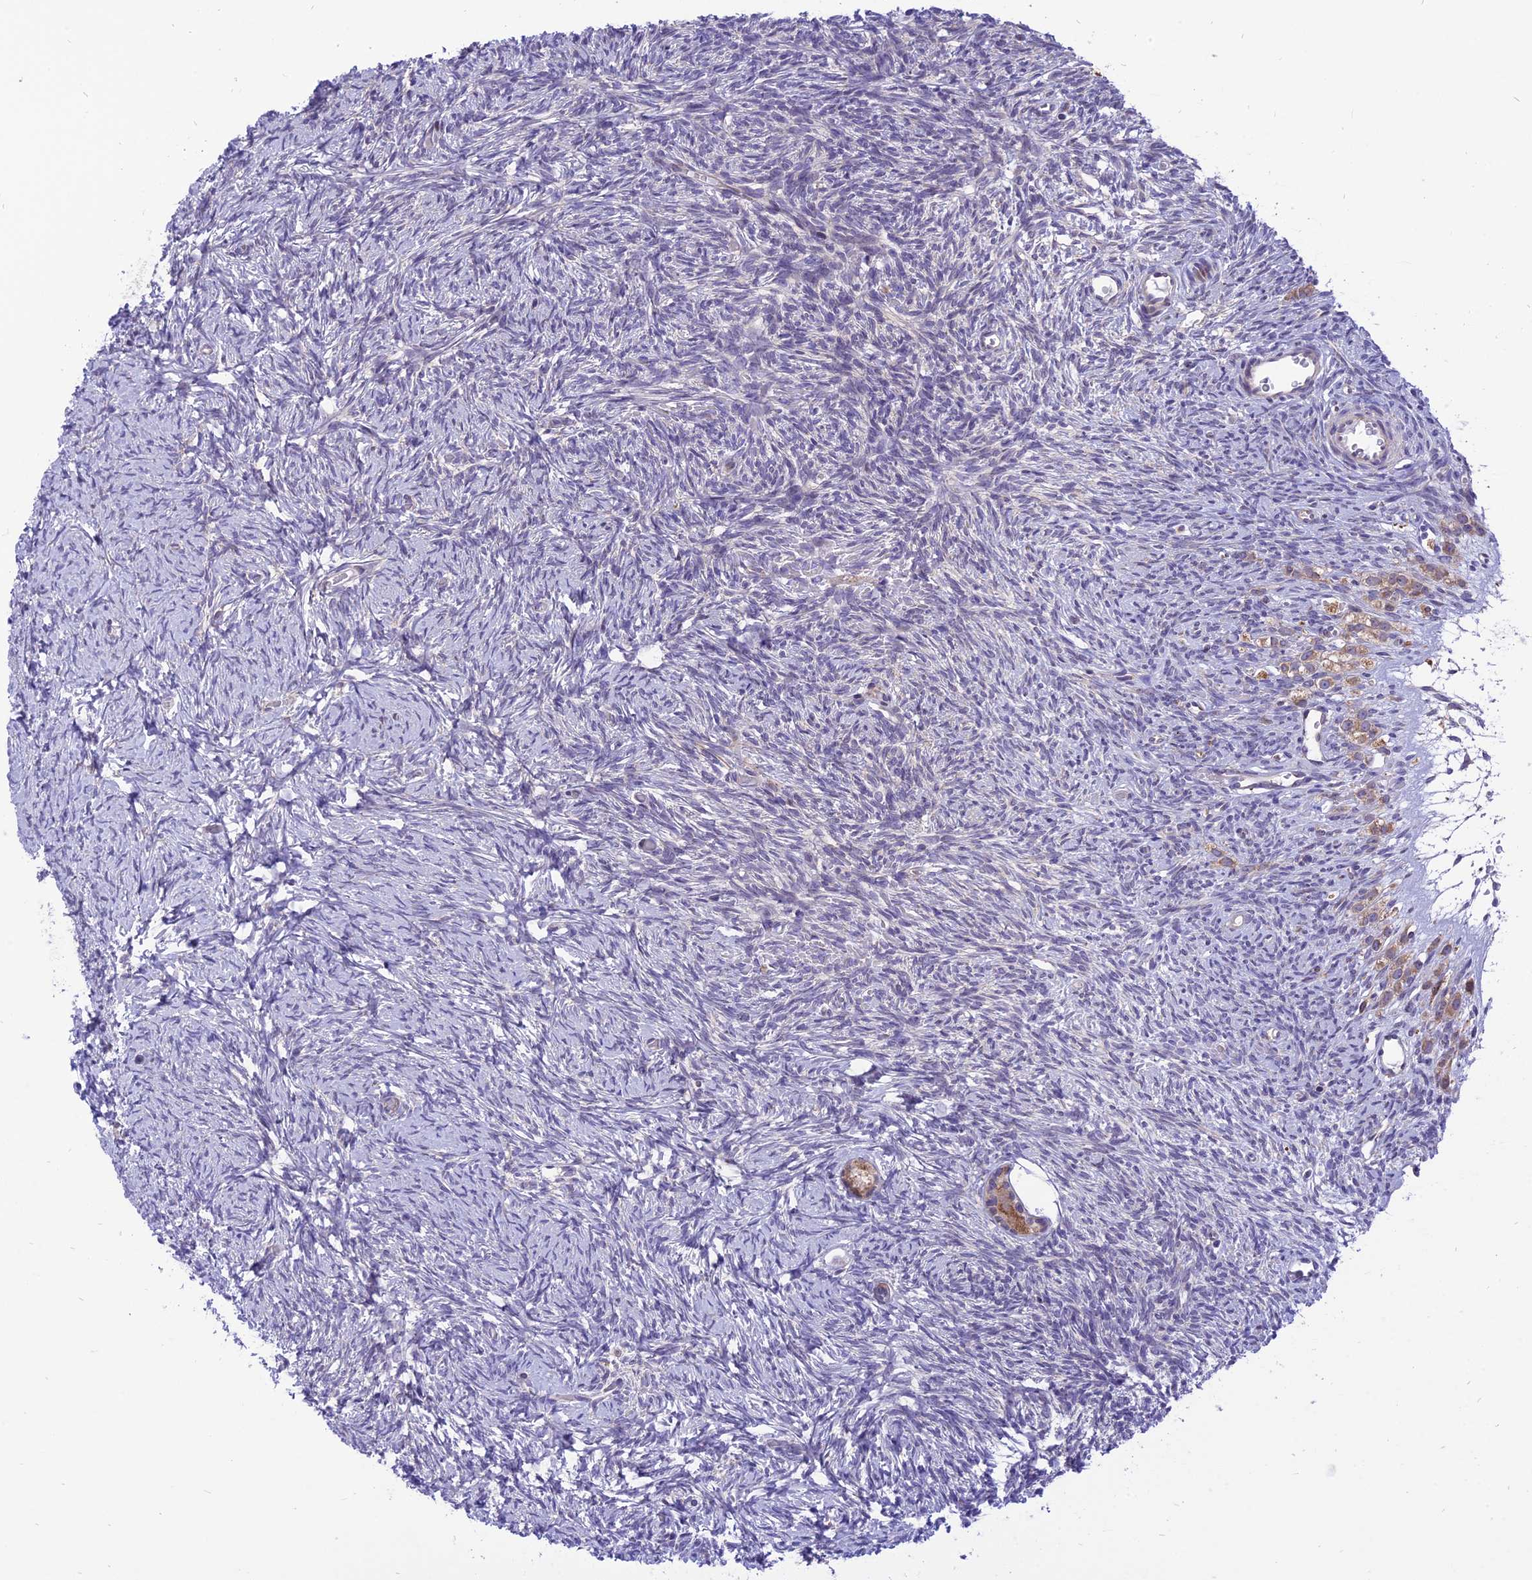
{"staining": {"intensity": "moderate", "quantity": ">75%", "location": "cytoplasmic/membranous"}, "tissue": "ovary", "cell_type": "Follicle cells", "image_type": "normal", "snomed": [{"axis": "morphology", "description": "Normal tissue, NOS"}, {"axis": "topography", "description": "Ovary"}], "caption": "Brown immunohistochemical staining in normal ovary reveals moderate cytoplasmic/membranous staining in approximately >75% of follicle cells.", "gene": "ARMCX6", "patient": {"sex": "female", "age": 39}}